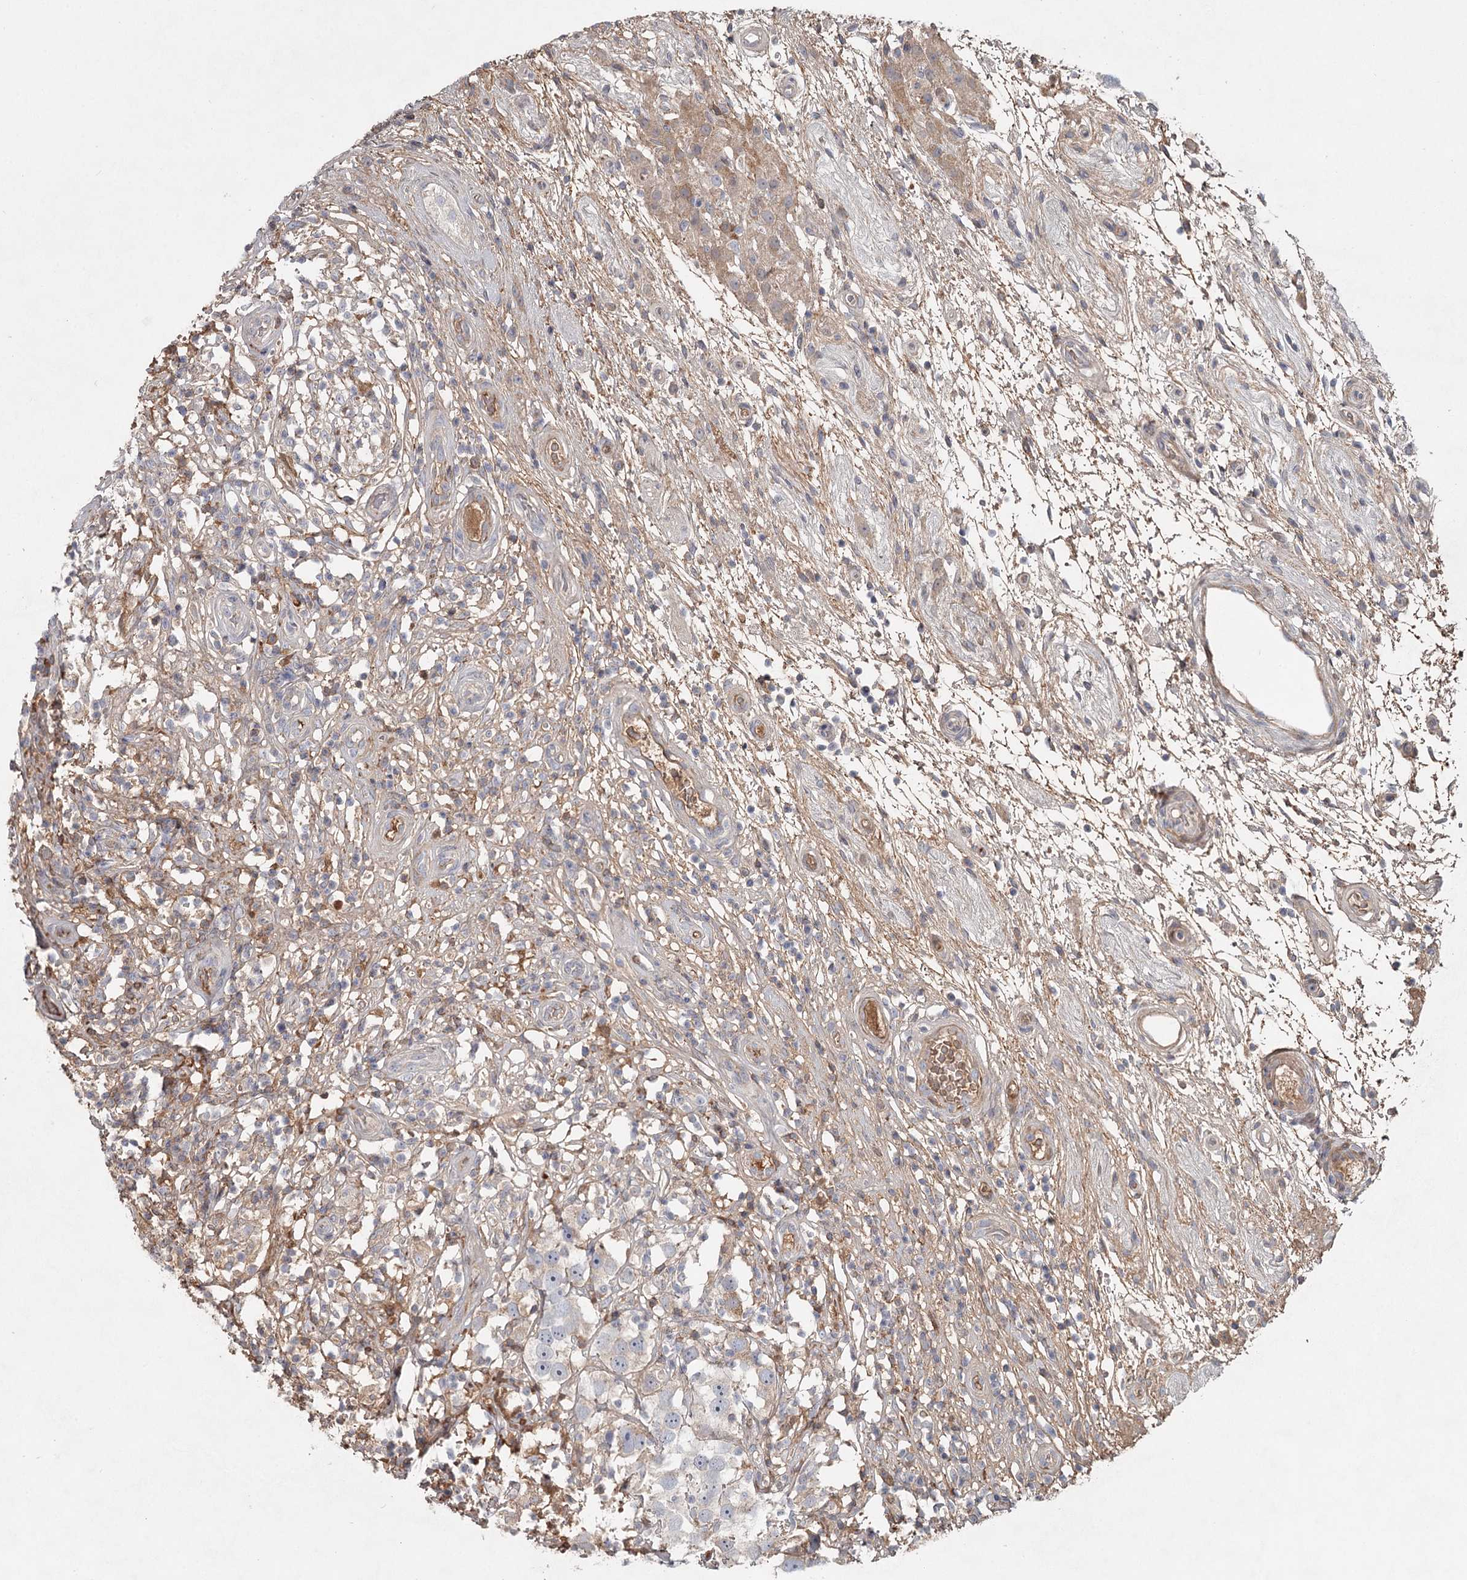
{"staining": {"intensity": "negative", "quantity": "none", "location": "none"}, "tissue": "testis cancer", "cell_type": "Tumor cells", "image_type": "cancer", "snomed": [{"axis": "morphology", "description": "Seminoma, NOS"}, {"axis": "topography", "description": "Testis"}], "caption": "Micrograph shows no significant protein staining in tumor cells of testis cancer (seminoma).", "gene": "DHRS9", "patient": {"sex": "male", "age": 49}}